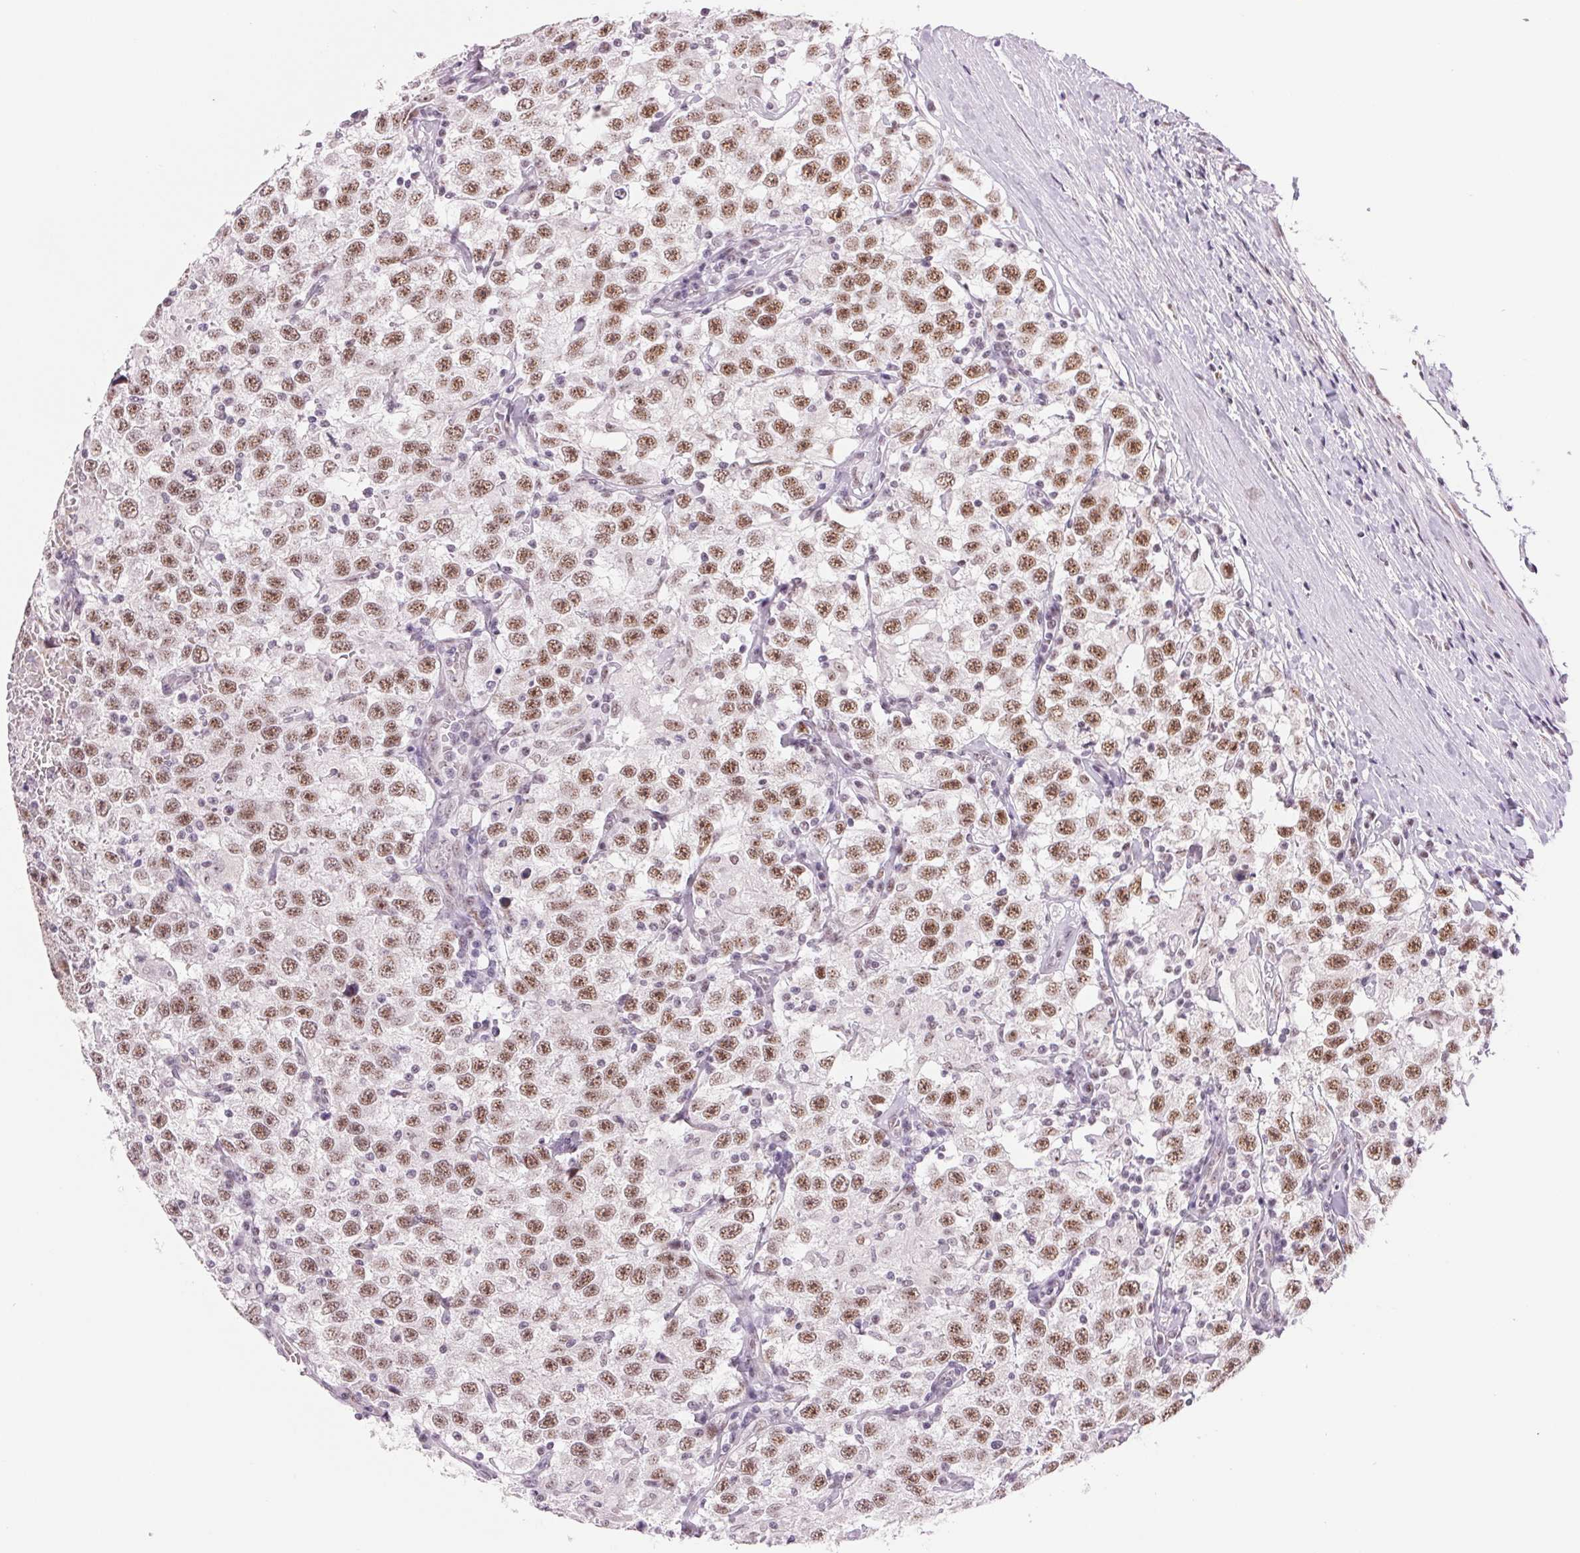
{"staining": {"intensity": "moderate", "quantity": ">75%", "location": "nuclear"}, "tissue": "testis cancer", "cell_type": "Tumor cells", "image_type": "cancer", "snomed": [{"axis": "morphology", "description": "Seminoma, NOS"}, {"axis": "topography", "description": "Testis"}], "caption": "This is an image of IHC staining of testis cancer (seminoma), which shows moderate positivity in the nuclear of tumor cells.", "gene": "ZC3H14", "patient": {"sex": "male", "age": 41}}